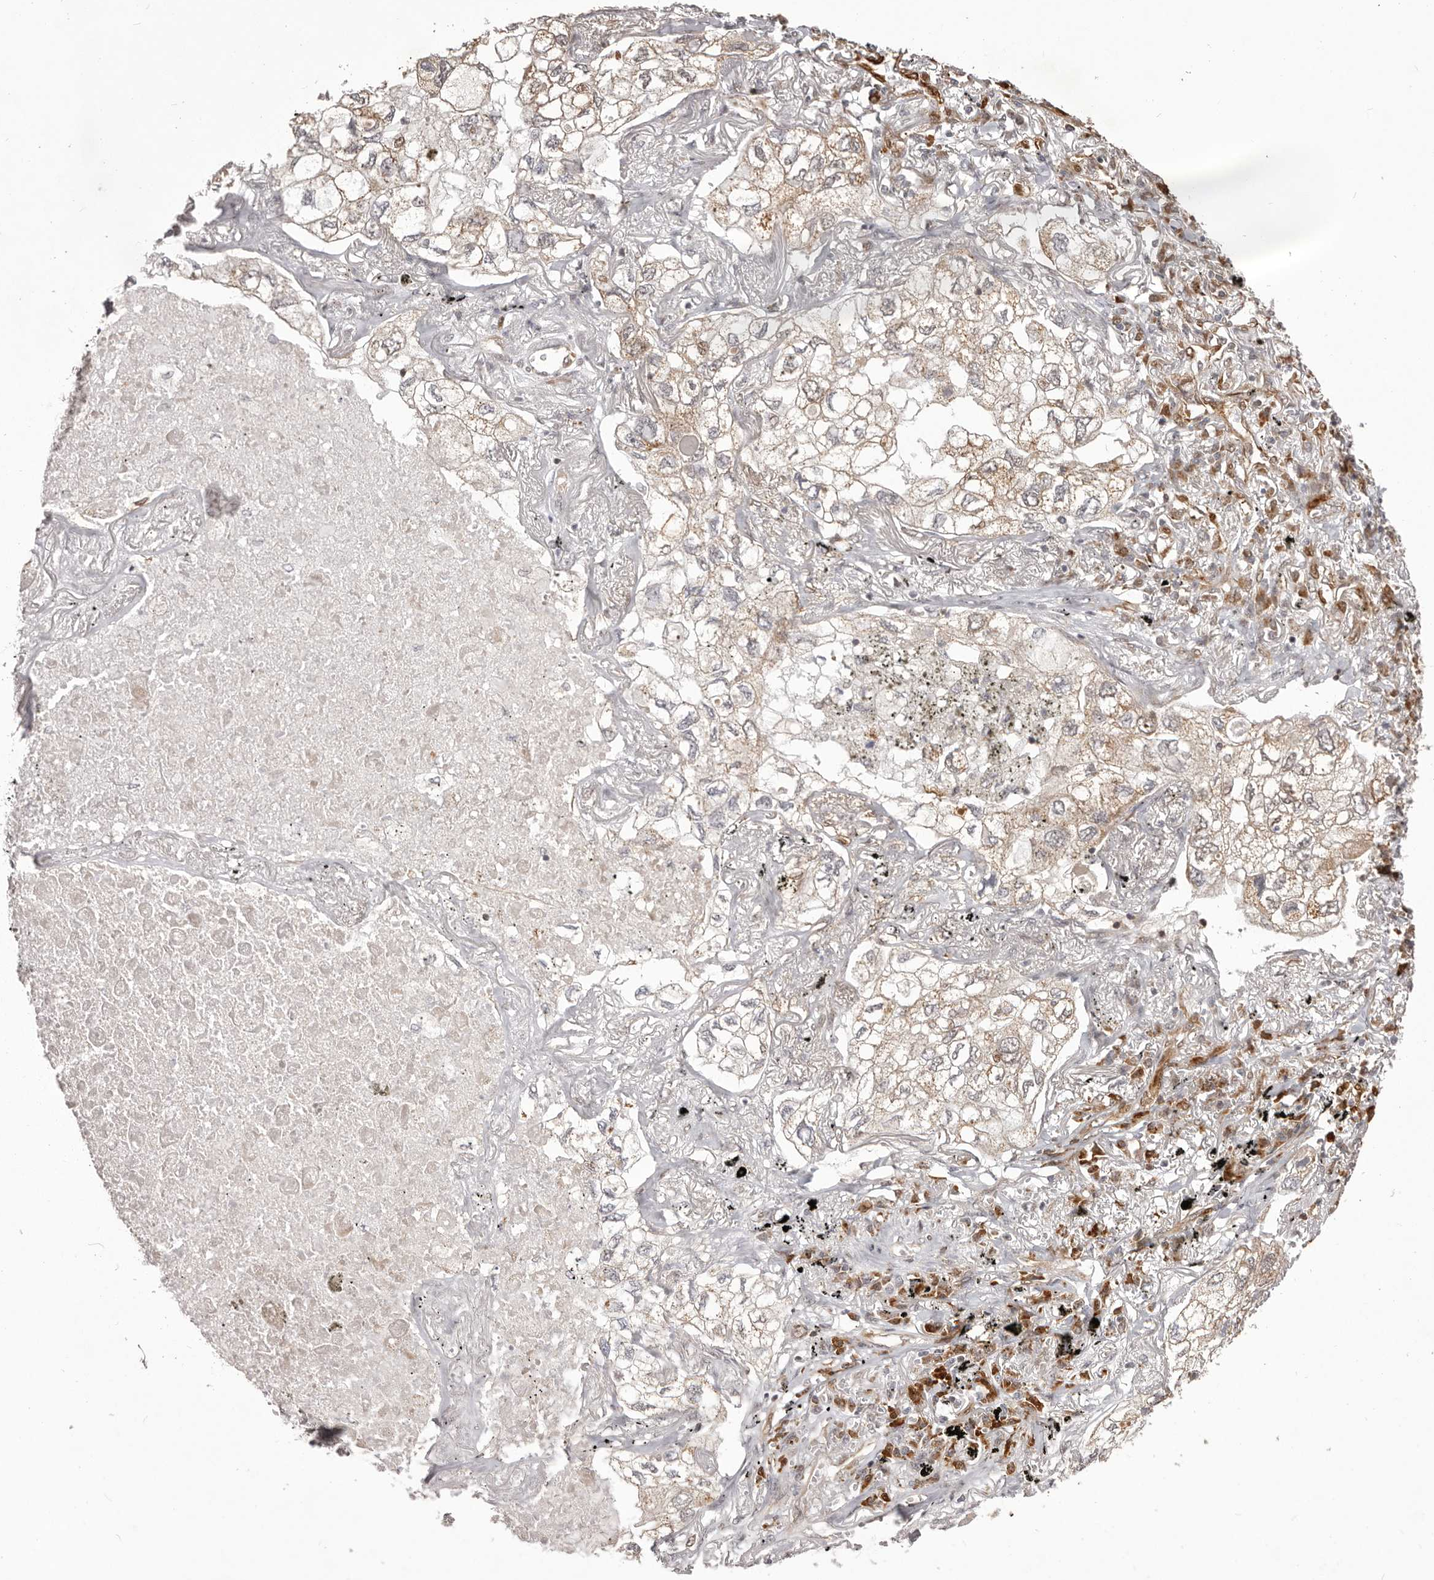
{"staining": {"intensity": "negative", "quantity": "none", "location": "none"}, "tissue": "lung cancer", "cell_type": "Tumor cells", "image_type": "cancer", "snomed": [{"axis": "morphology", "description": "Adenocarcinoma, NOS"}, {"axis": "topography", "description": "Lung"}], "caption": "A histopathology image of adenocarcinoma (lung) stained for a protein exhibits no brown staining in tumor cells. (DAB IHC, high magnification).", "gene": "GFOD1", "patient": {"sex": "male", "age": 65}}